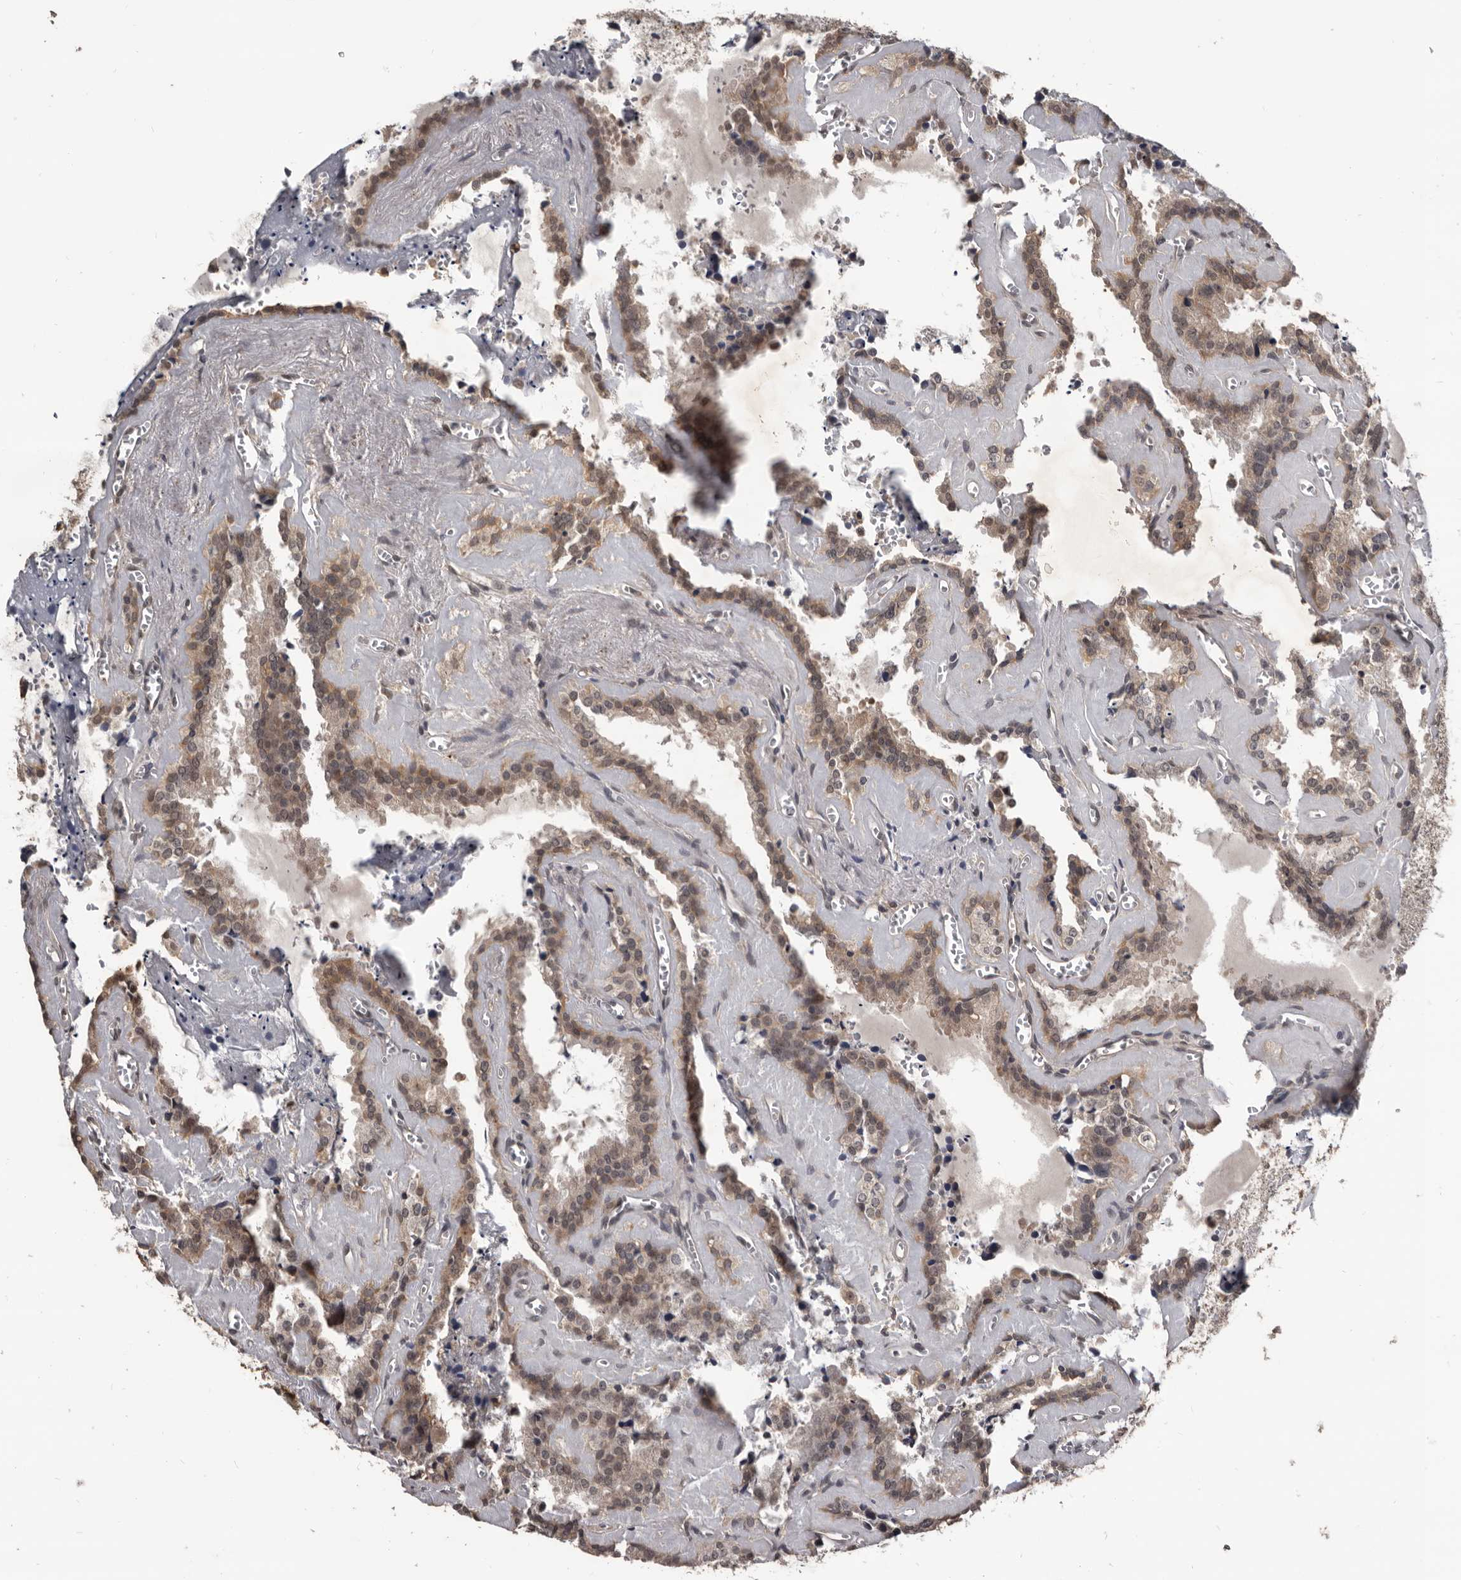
{"staining": {"intensity": "moderate", "quantity": ">75%", "location": "cytoplasmic/membranous"}, "tissue": "seminal vesicle", "cell_type": "Glandular cells", "image_type": "normal", "snomed": [{"axis": "morphology", "description": "Normal tissue, NOS"}, {"axis": "topography", "description": "Prostate"}, {"axis": "topography", "description": "Seminal veicle"}], "caption": "A medium amount of moderate cytoplasmic/membranous positivity is appreciated in approximately >75% of glandular cells in benign seminal vesicle.", "gene": "AHR", "patient": {"sex": "male", "age": 59}}